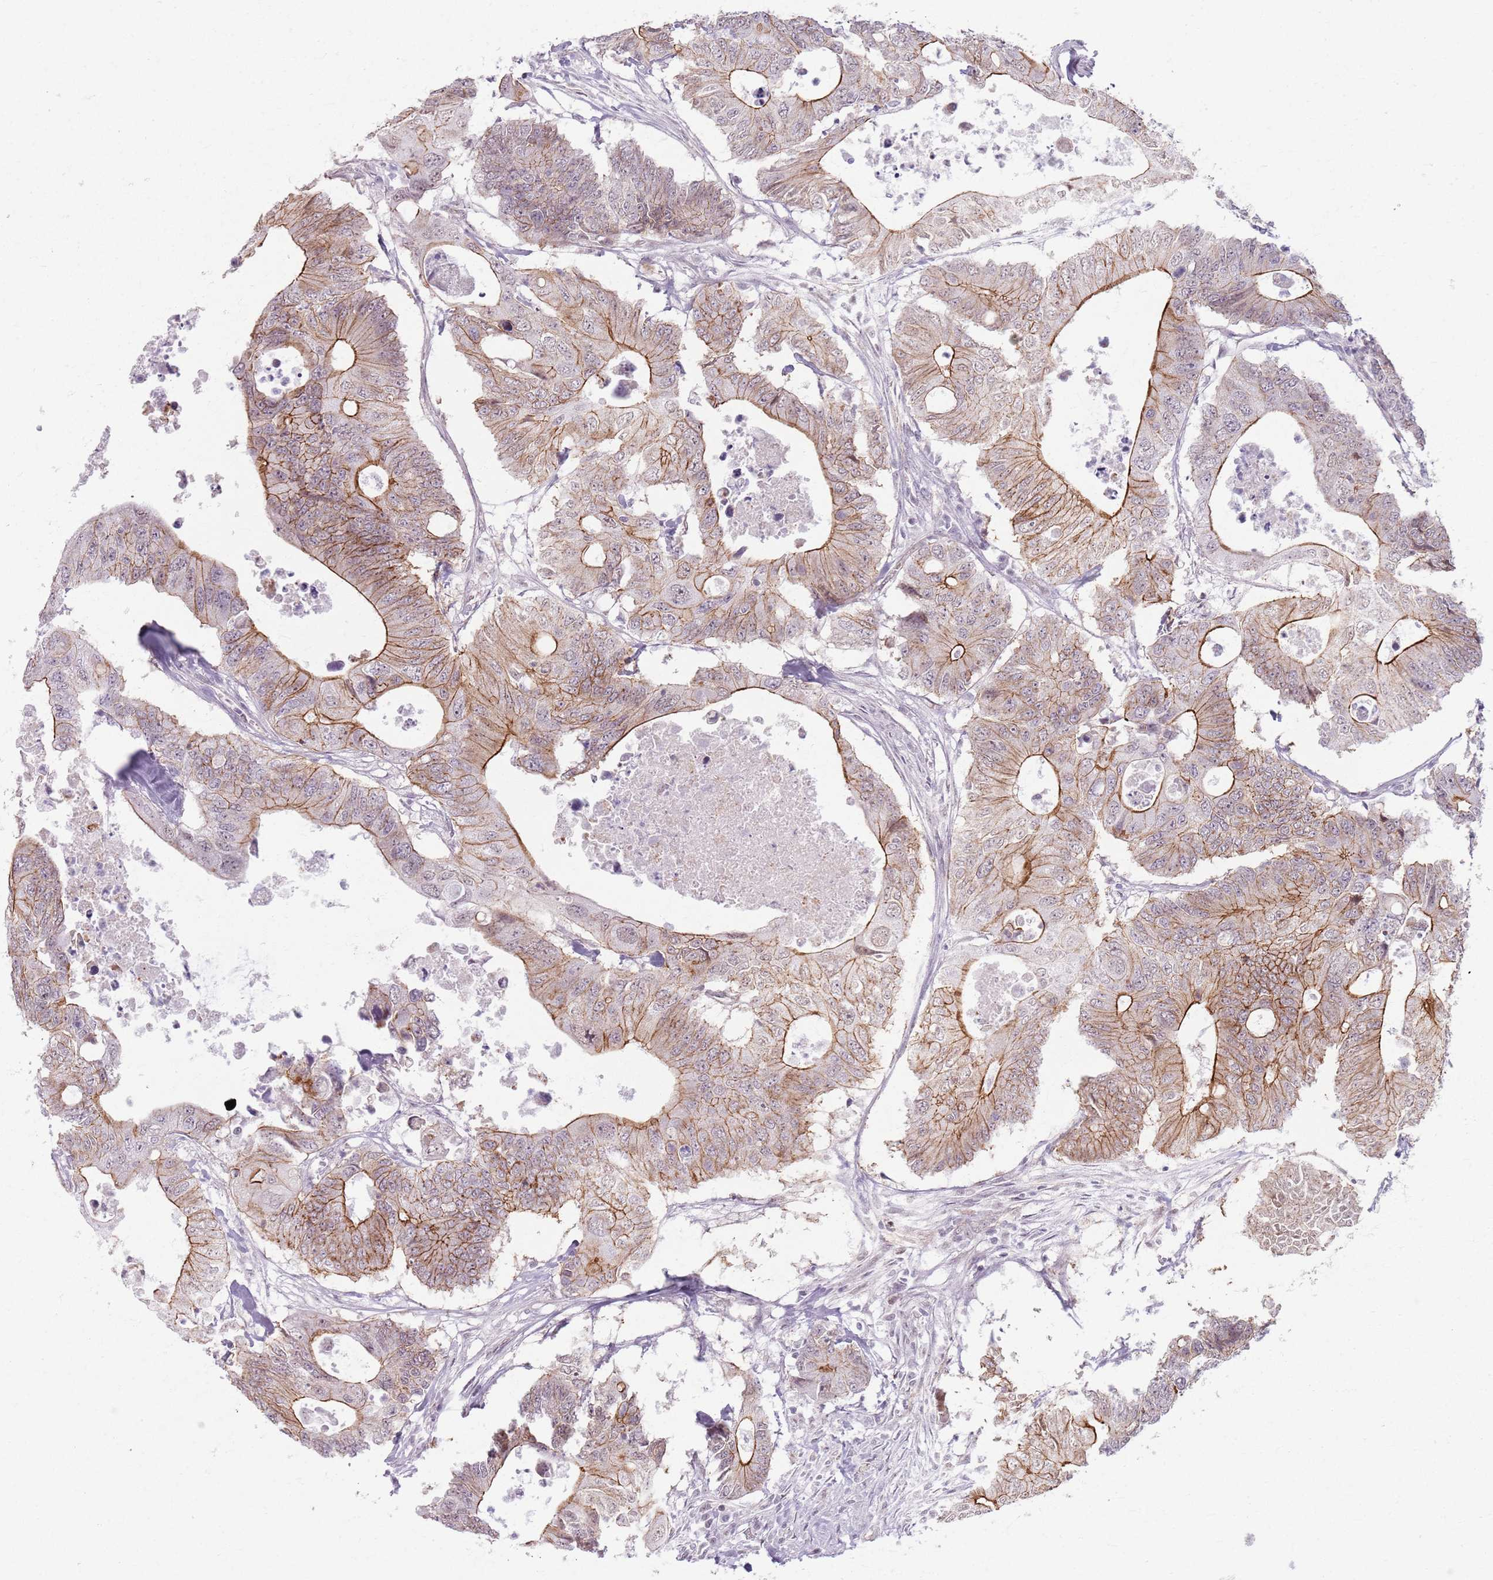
{"staining": {"intensity": "moderate", "quantity": "25%-75%", "location": "cytoplasmic/membranous"}, "tissue": "colorectal cancer", "cell_type": "Tumor cells", "image_type": "cancer", "snomed": [{"axis": "morphology", "description": "Adenocarcinoma, NOS"}, {"axis": "topography", "description": "Colon"}], "caption": "Brown immunohistochemical staining in colorectal adenocarcinoma reveals moderate cytoplasmic/membranous staining in approximately 25%-75% of tumor cells.", "gene": "KCNA5", "patient": {"sex": "male", "age": 71}}